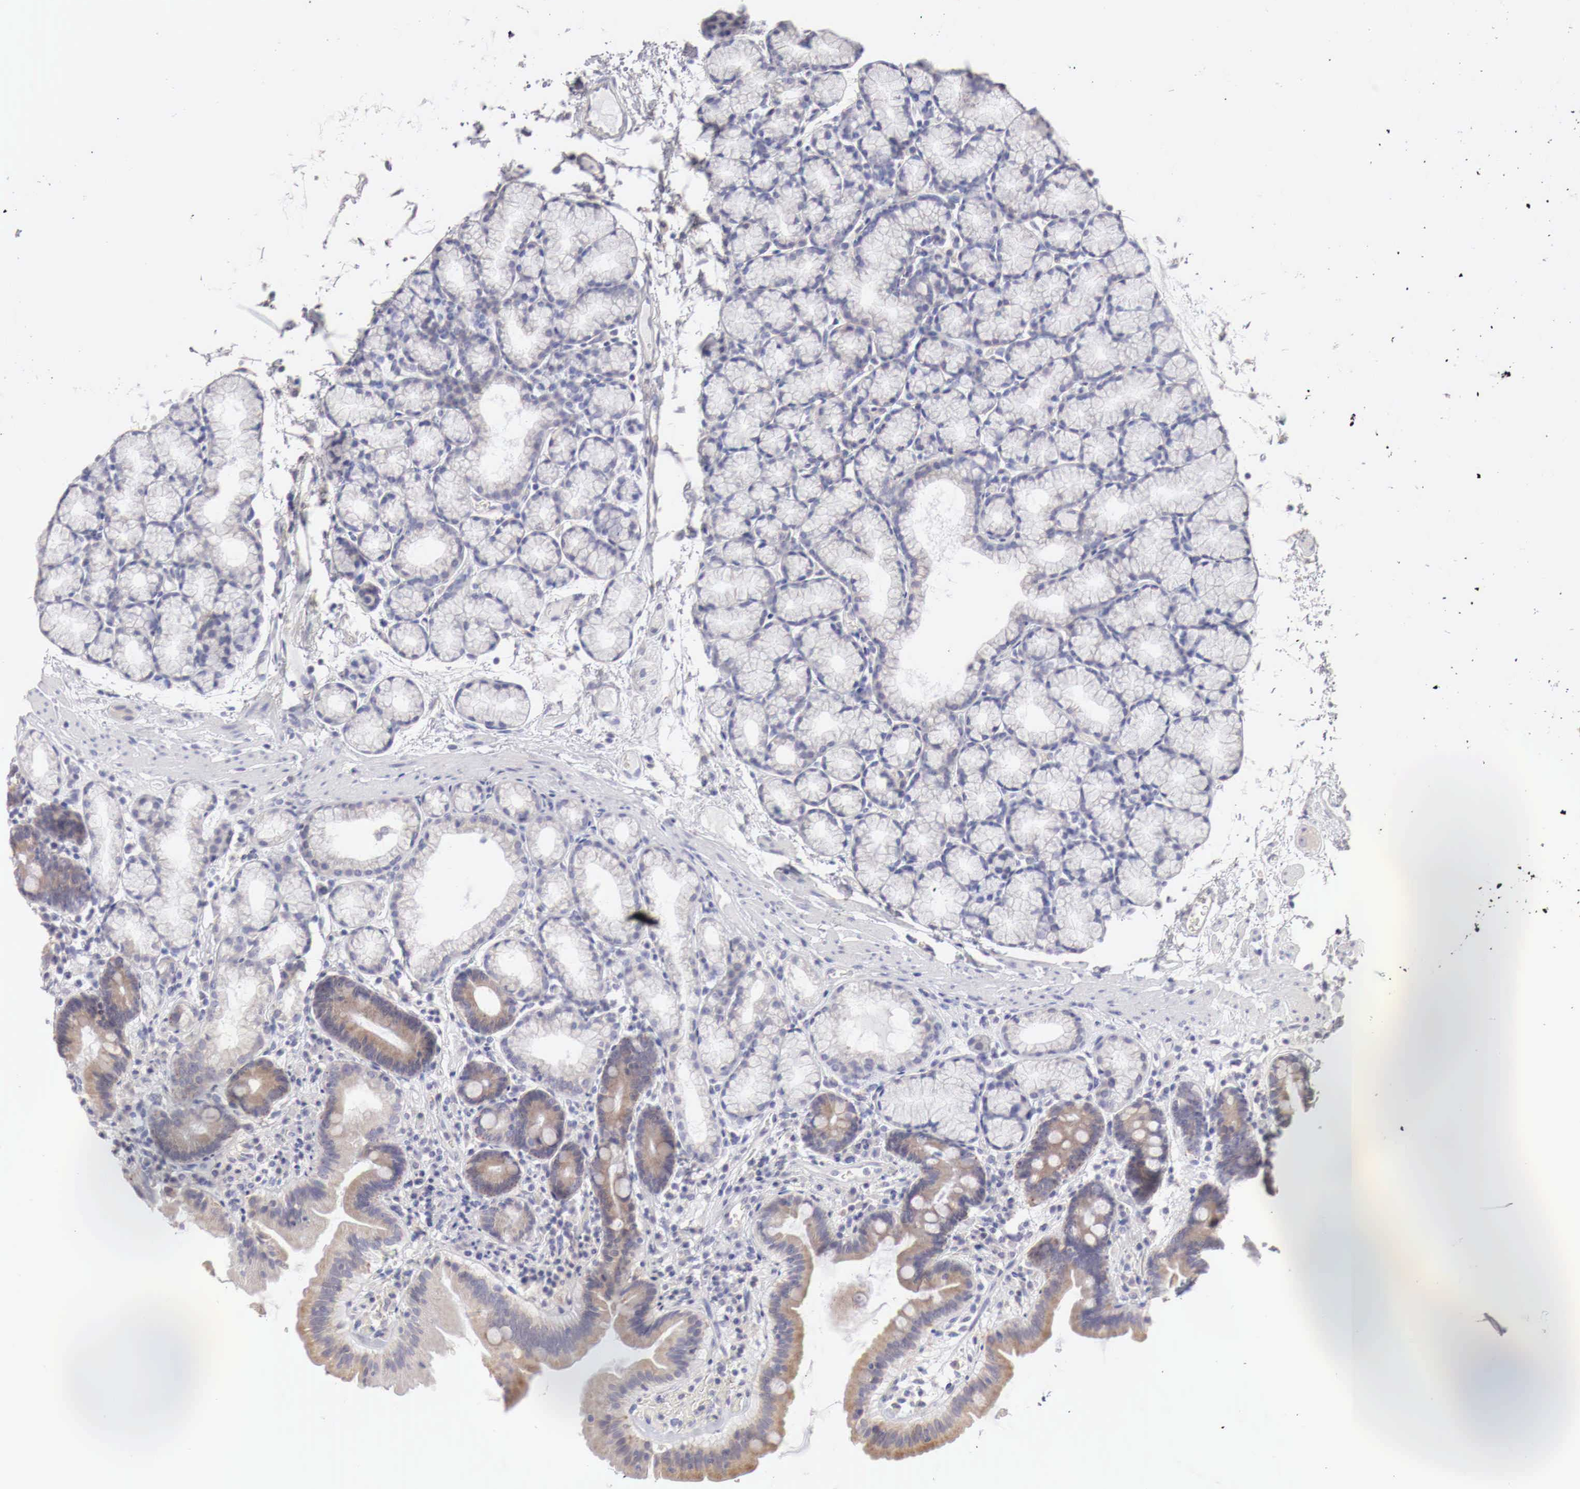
{"staining": {"intensity": "moderate", "quantity": "25%-75%", "location": "cytoplasmic/membranous"}, "tissue": "duodenum", "cell_type": "Glandular cells", "image_type": "normal", "snomed": [{"axis": "morphology", "description": "Normal tissue, NOS"}, {"axis": "topography", "description": "Duodenum"}], "caption": "The histopathology image demonstrates immunohistochemical staining of benign duodenum. There is moderate cytoplasmic/membranous staining is present in about 25%-75% of glandular cells.", "gene": "NSDHL", "patient": {"sex": "female", "age": 48}}